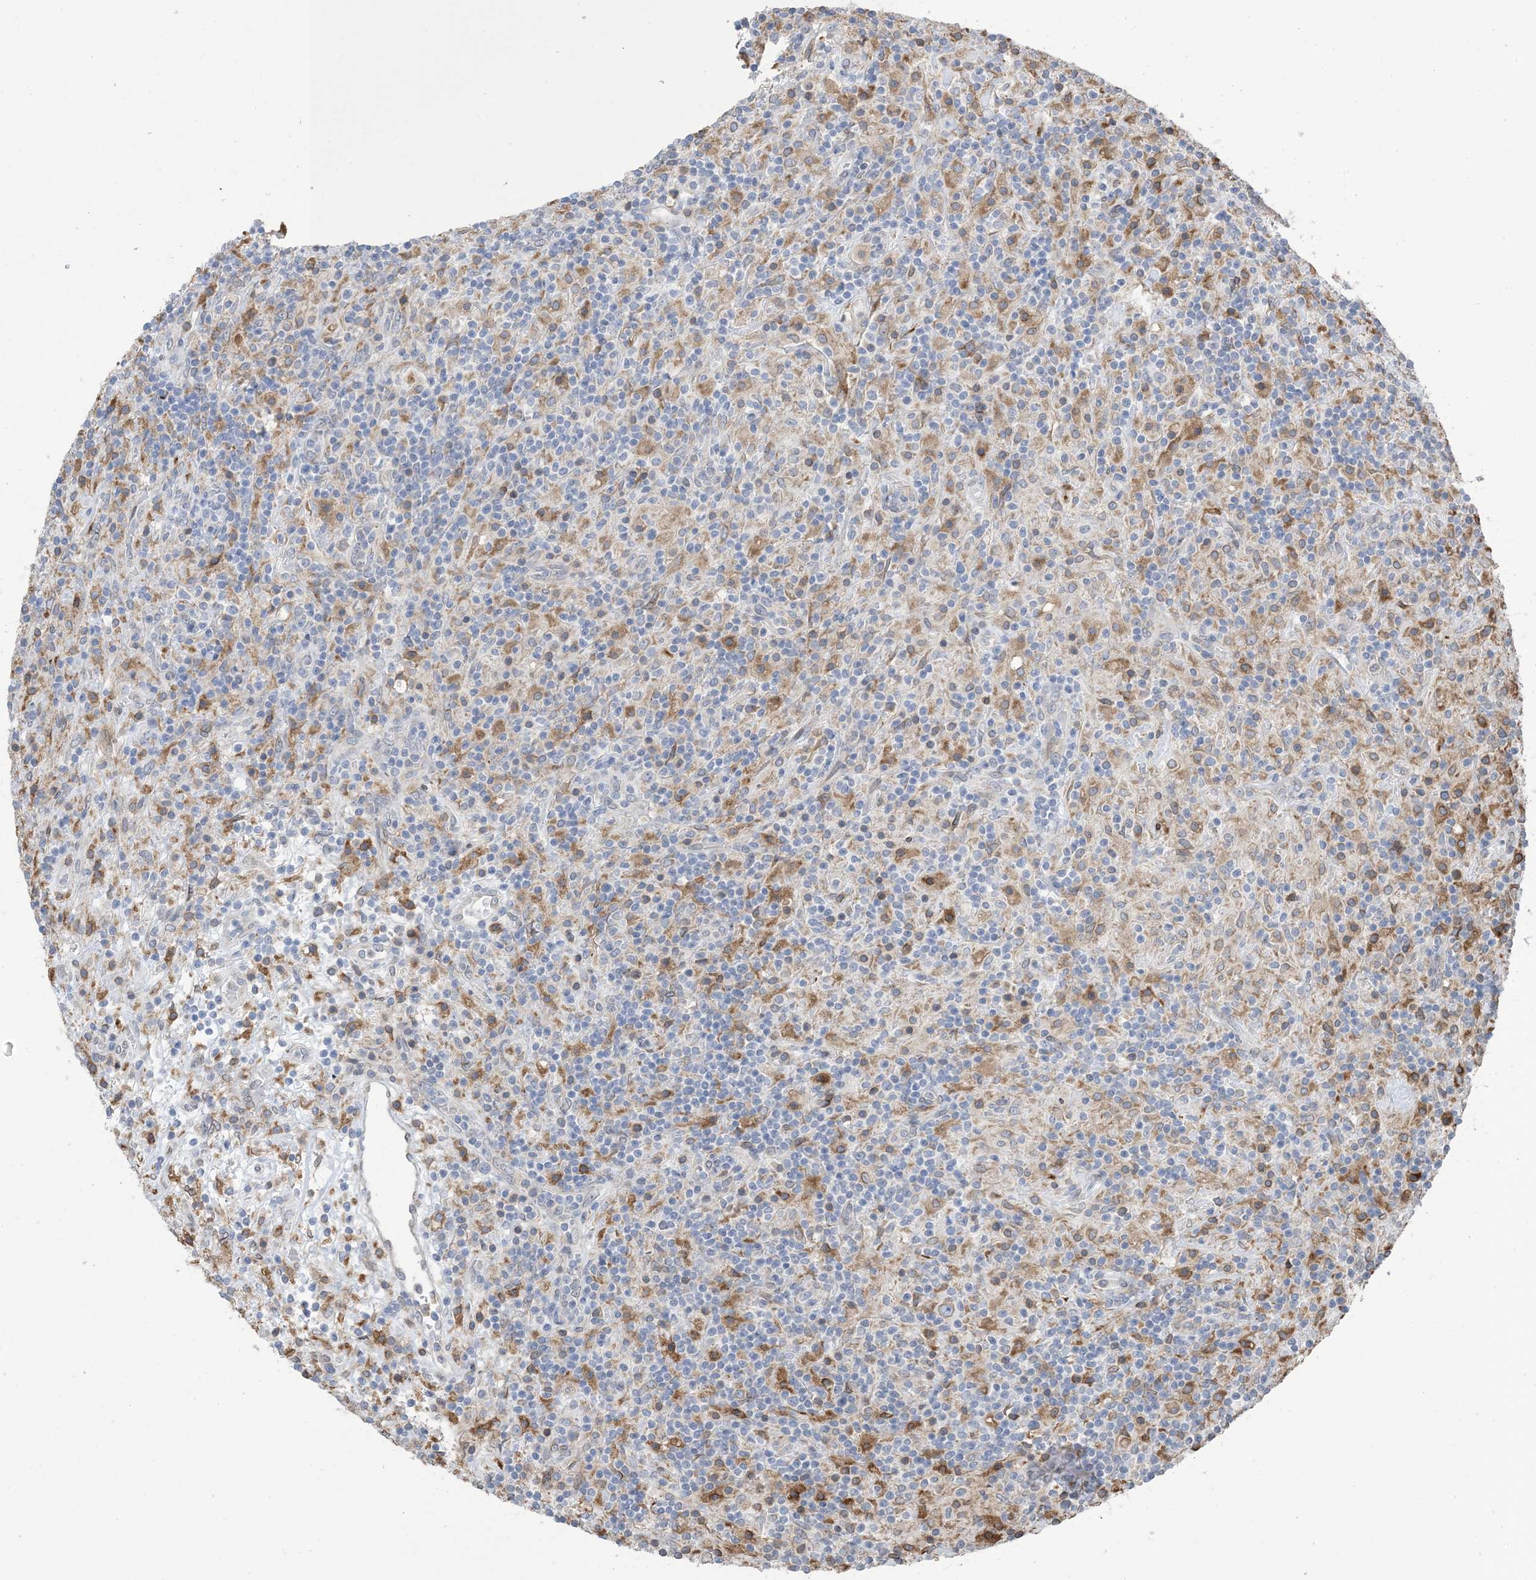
{"staining": {"intensity": "negative", "quantity": "none", "location": "none"}, "tissue": "lymphoma", "cell_type": "Tumor cells", "image_type": "cancer", "snomed": [{"axis": "morphology", "description": "Hodgkin's disease, NOS"}, {"axis": "topography", "description": "Lymph node"}], "caption": "Photomicrograph shows no significant protein expression in tumor cells of lymphoma.", "gene": "SHANK1", "patient": {"sex": "male", "age": 70}}